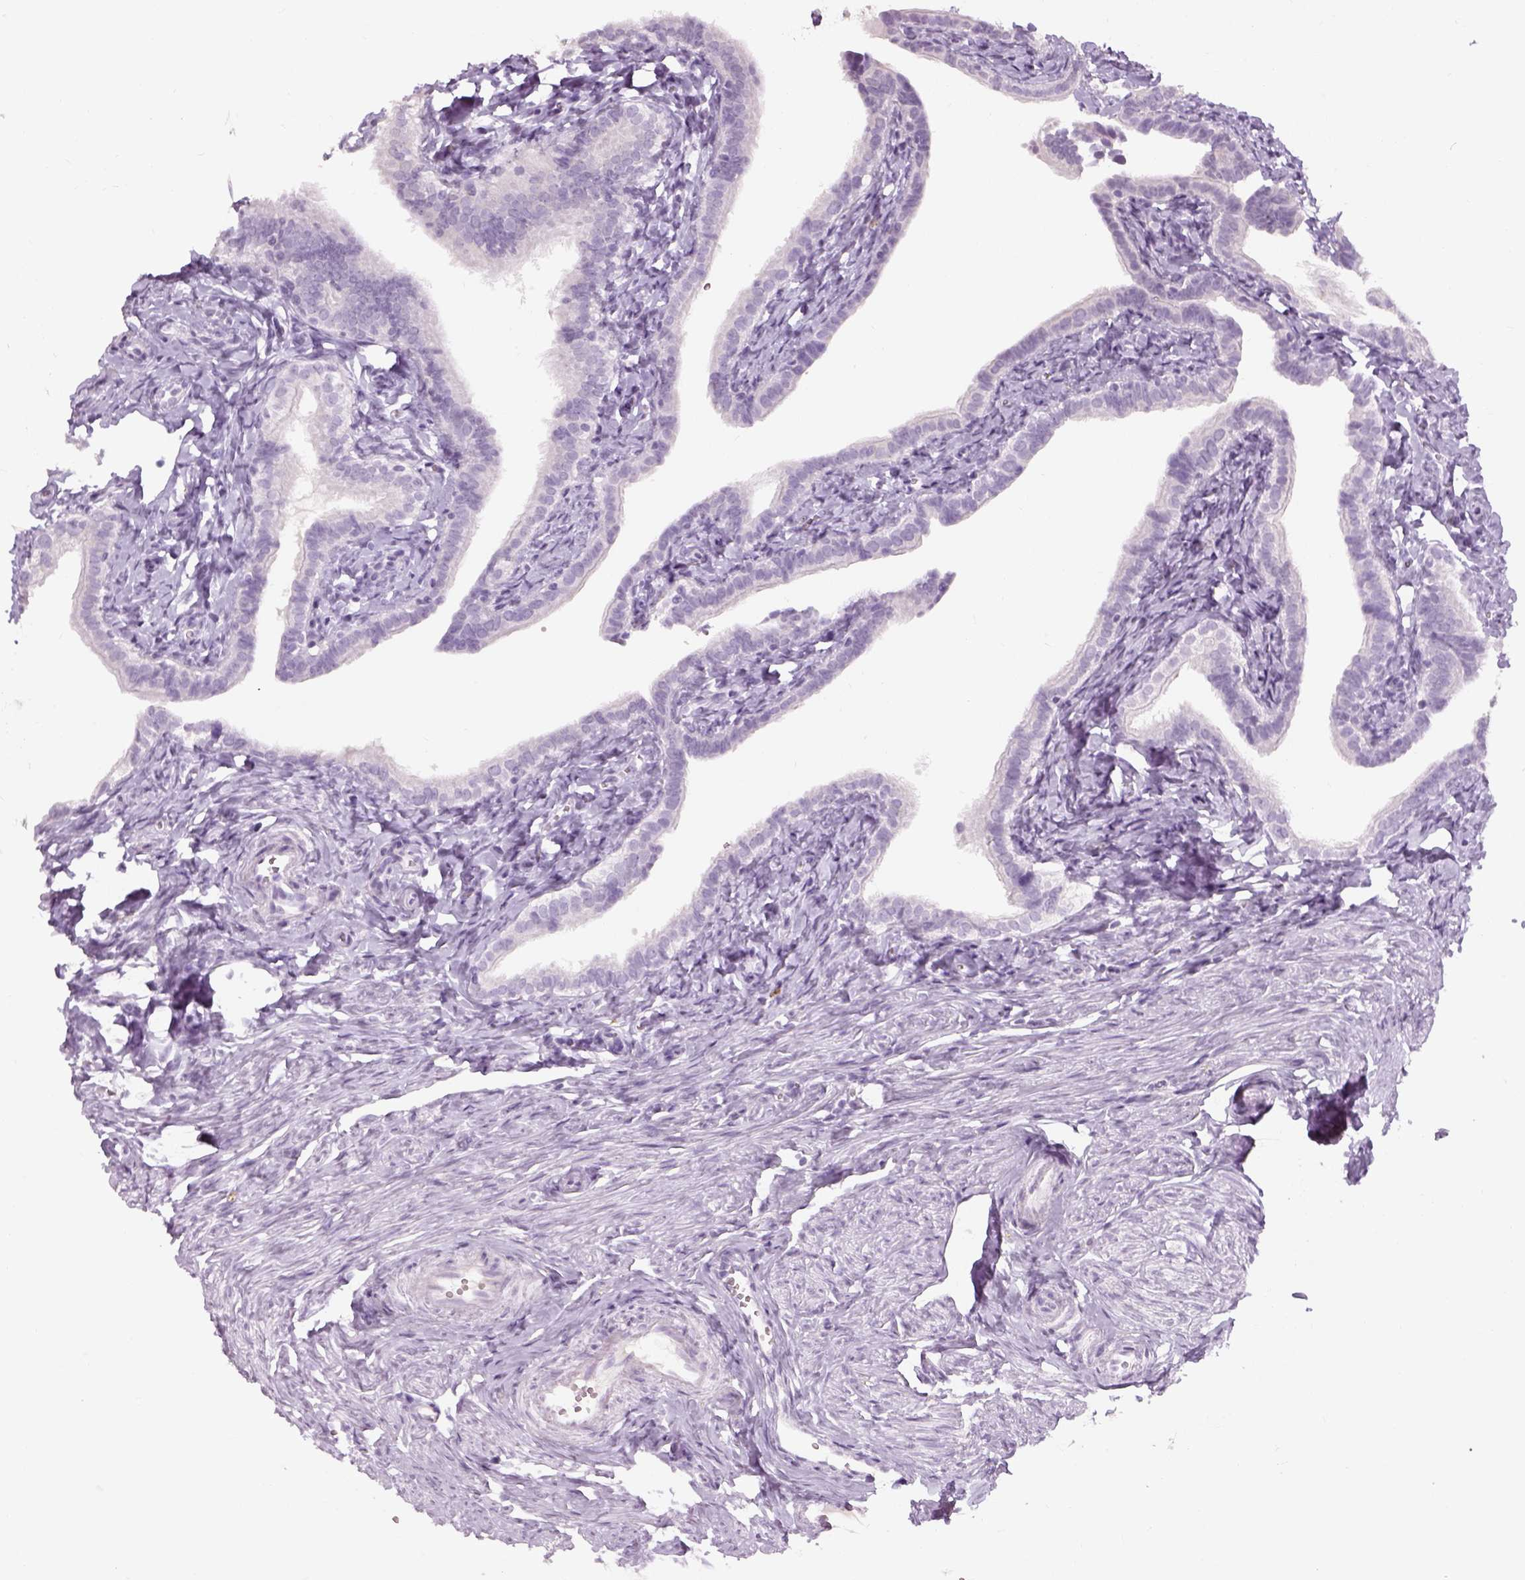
{"staining": {"intensity": "negative", "quantity": "none", "location": "none"}, "tissue": "fallopian tube", "cell_type": "Glandular cells", "image_type": "normal", "snomed": [{"axis": "morphology", "description": "Normal tissue, NOS"}, {"axis": "topography", "description": "Fallopian tube"}], "caption": "This photomicrograph is of normal fallopian tube stained with immunohistochemistry to label a protein in brown with the nuclei are counter-stained blue. There is no expression in glandular cells.", "gene": "TH", "patient": {"sex": "female", "age": 41}}